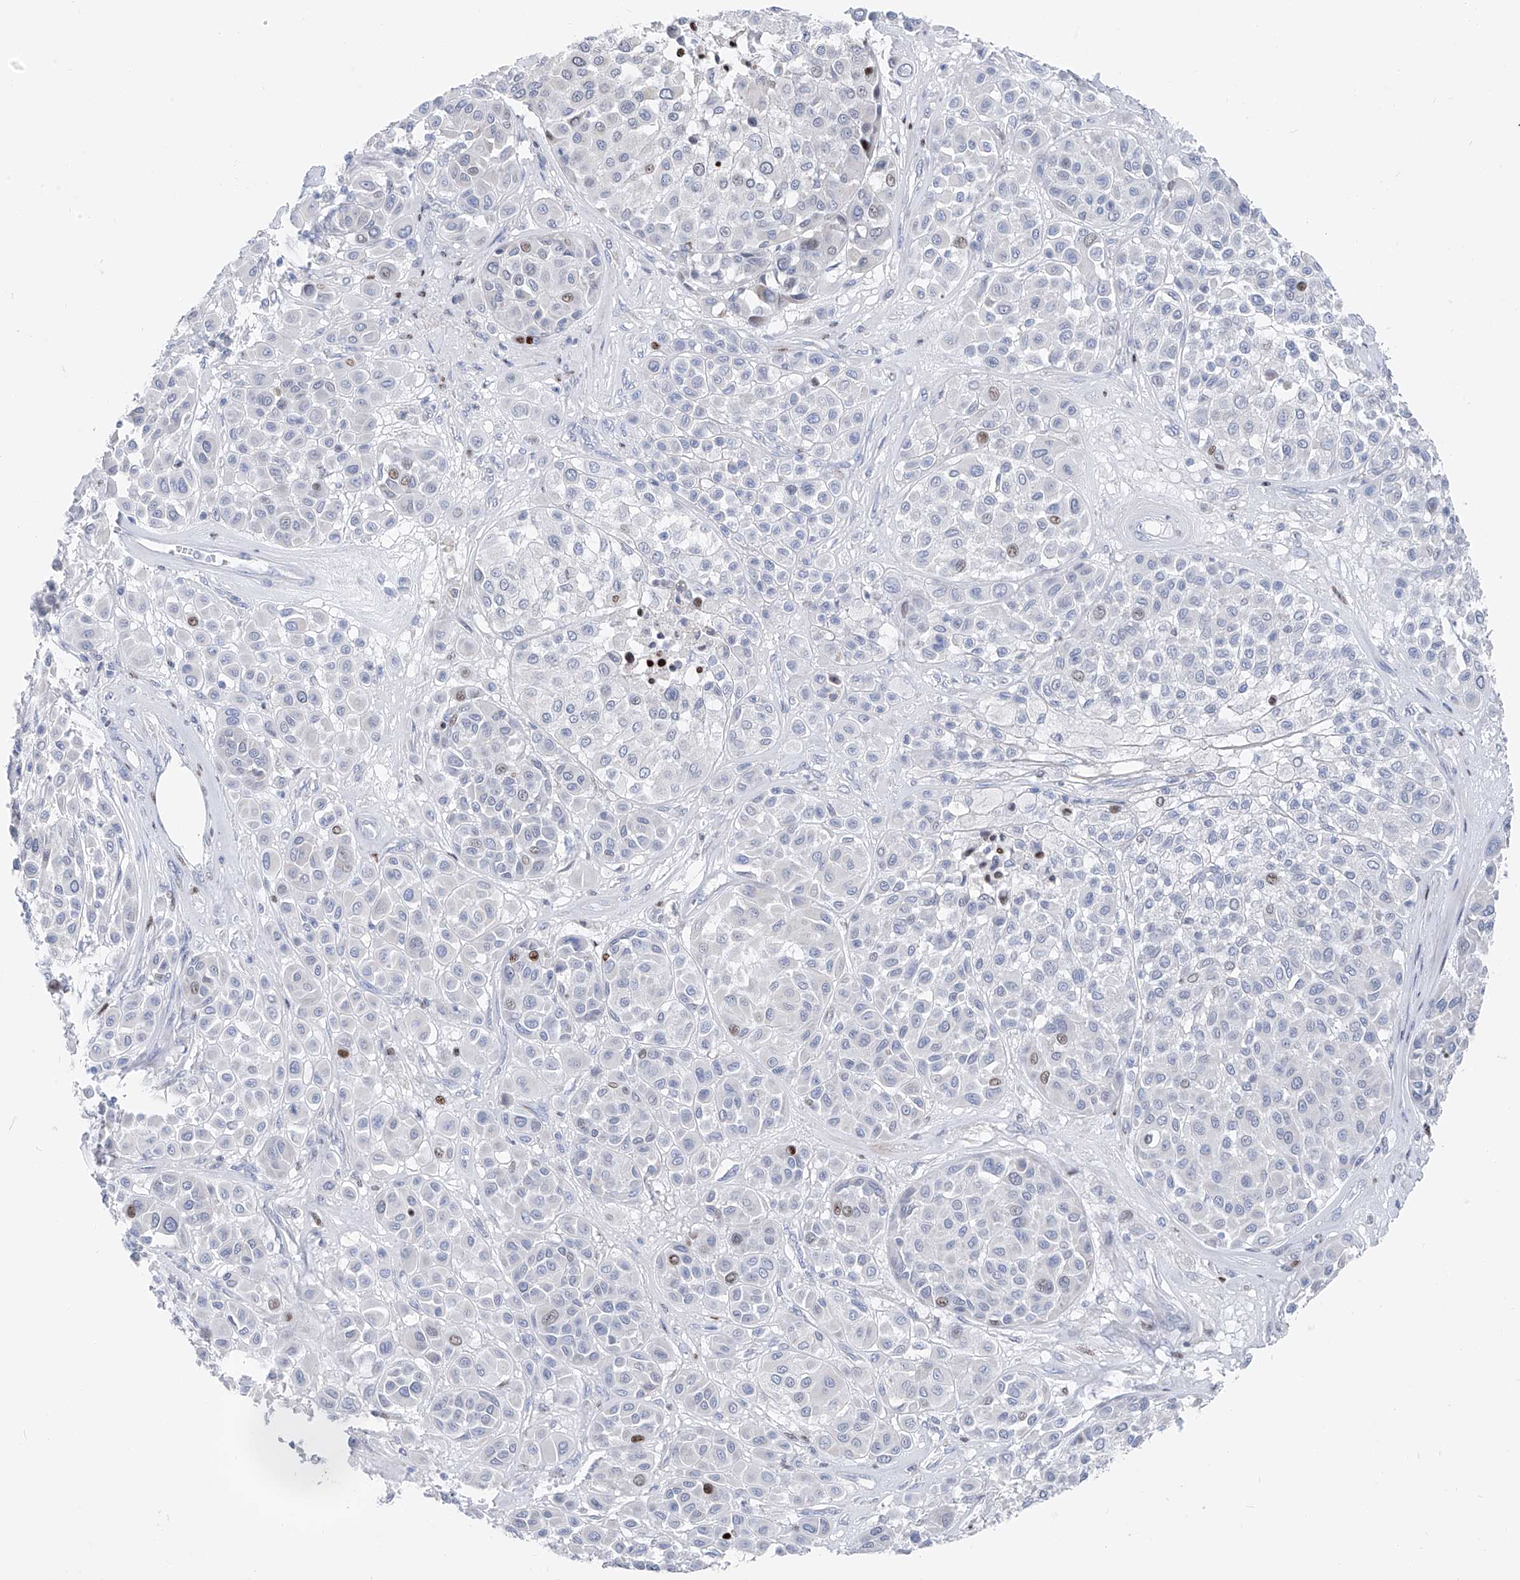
{"staining": {"intensity": "negative", "quantity": "none", "location": "none"}, "tissue": "melanoma", "cell_type": "Tumor cells", "image_type": "cancer", "snomed": [{"axis": "morphology", "description": "Malignant melanoma, Metastatic site"}, {"axis": "topography", "description": "Soft tissue"}], "caption": "Malignant melanoma (metastatic site) stained for a protein using immunohistochemistry (IHC) shows no positivity tumor cells.", "gene": "FRS3", "patient": {"sex": "male", "age": 41}}